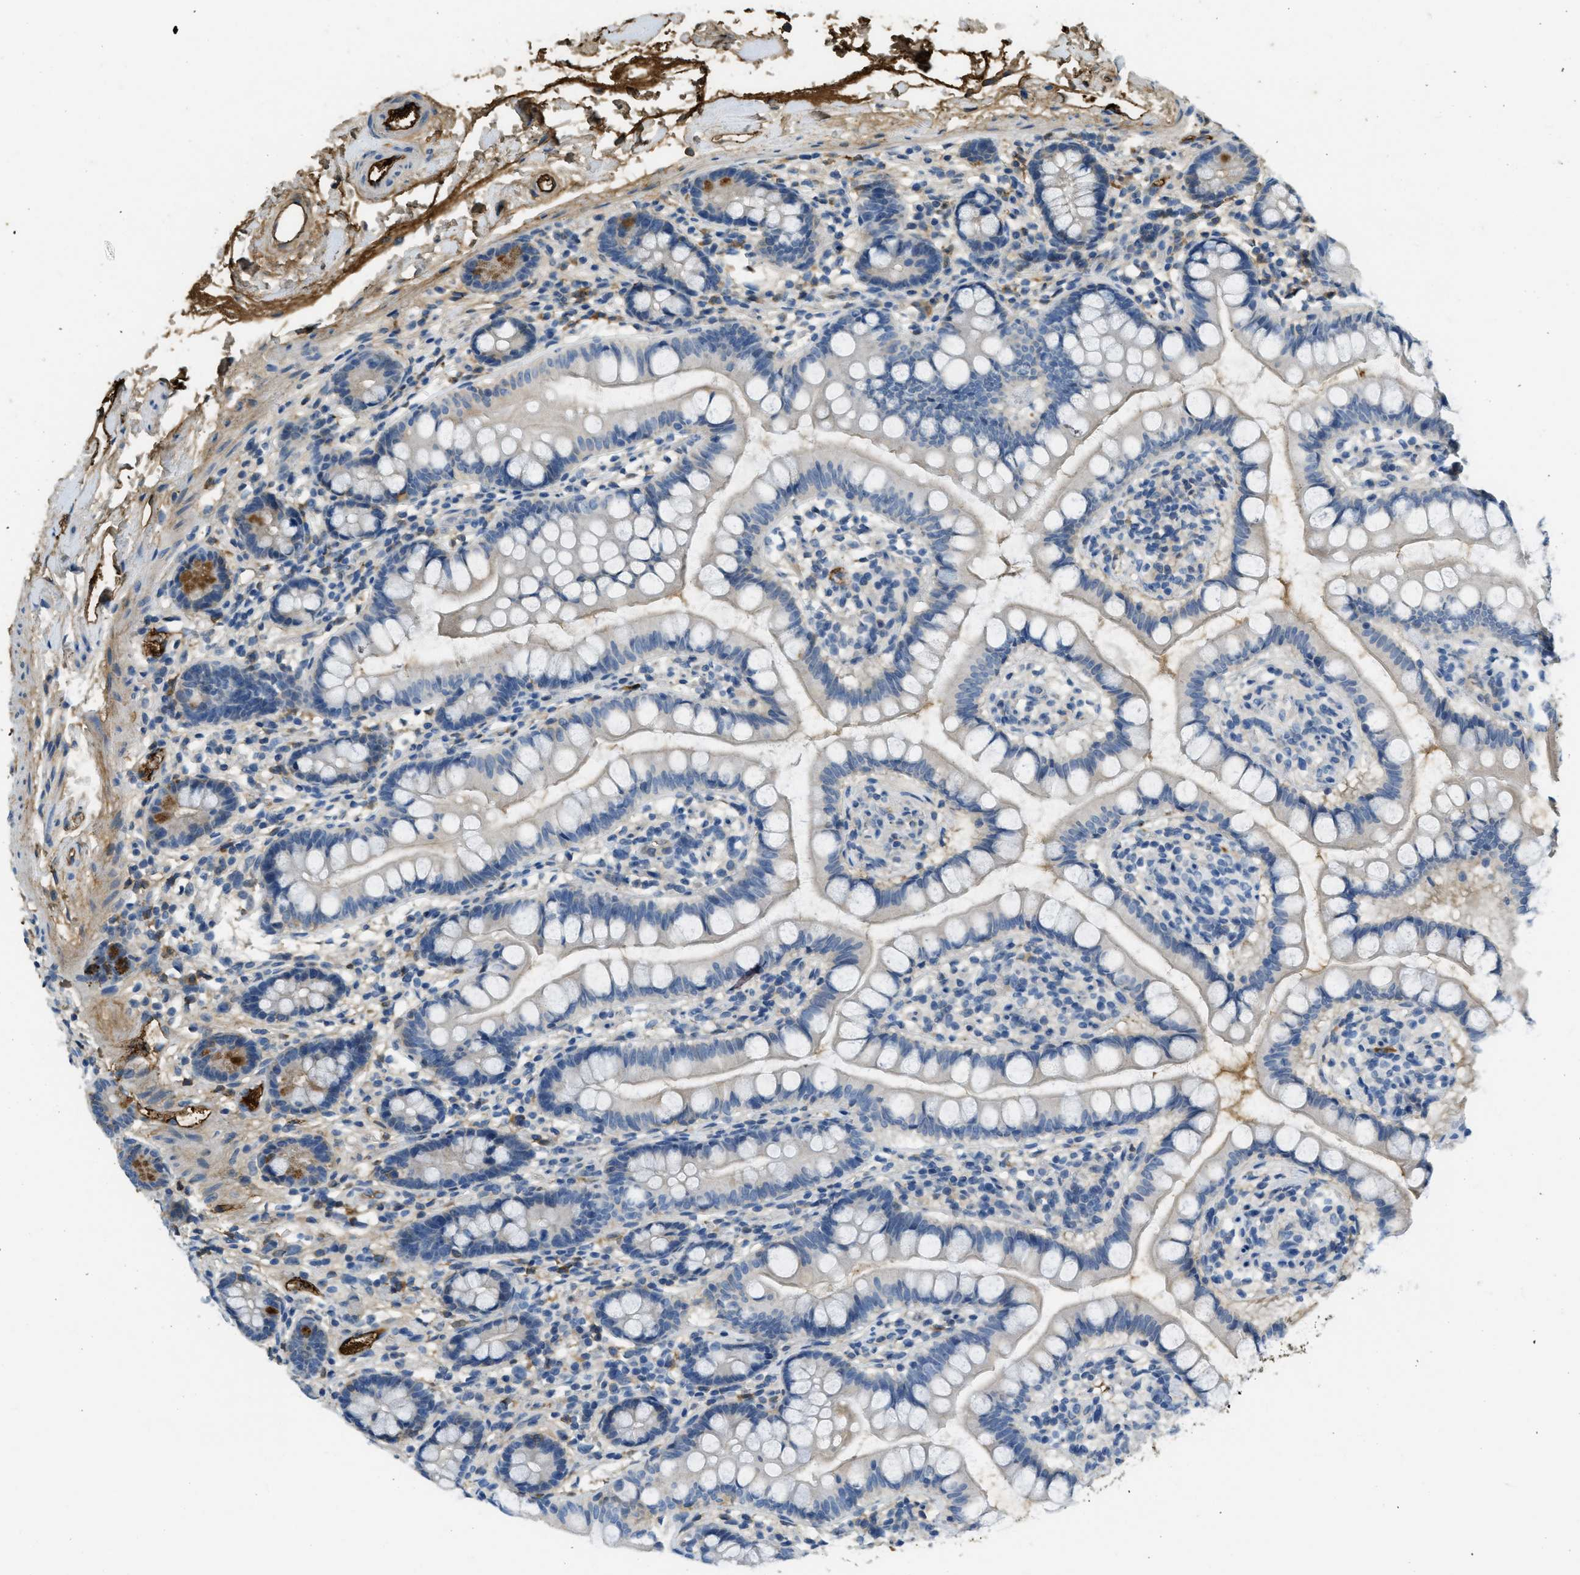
{"staining": {"intensity": "negative", "quantity": "none", "location": "none"}, "tissue": "small intestine", "cell_type": "Glandular cells", "image_type": "normal", "snomed": [{"axis": "morphology", "description": "Normal tissue, NOS"}, {"axis": "topography", "description": "Small intestine"}], "caption": "High magnification brightfield microscopy of benign small intestine stained with DAB (brown) and counterstained with hematoxylin (blue): glandular cells show no significant positivity.", "gene": "PRTN3", "patient": {"sex": "female", "age": 84}}